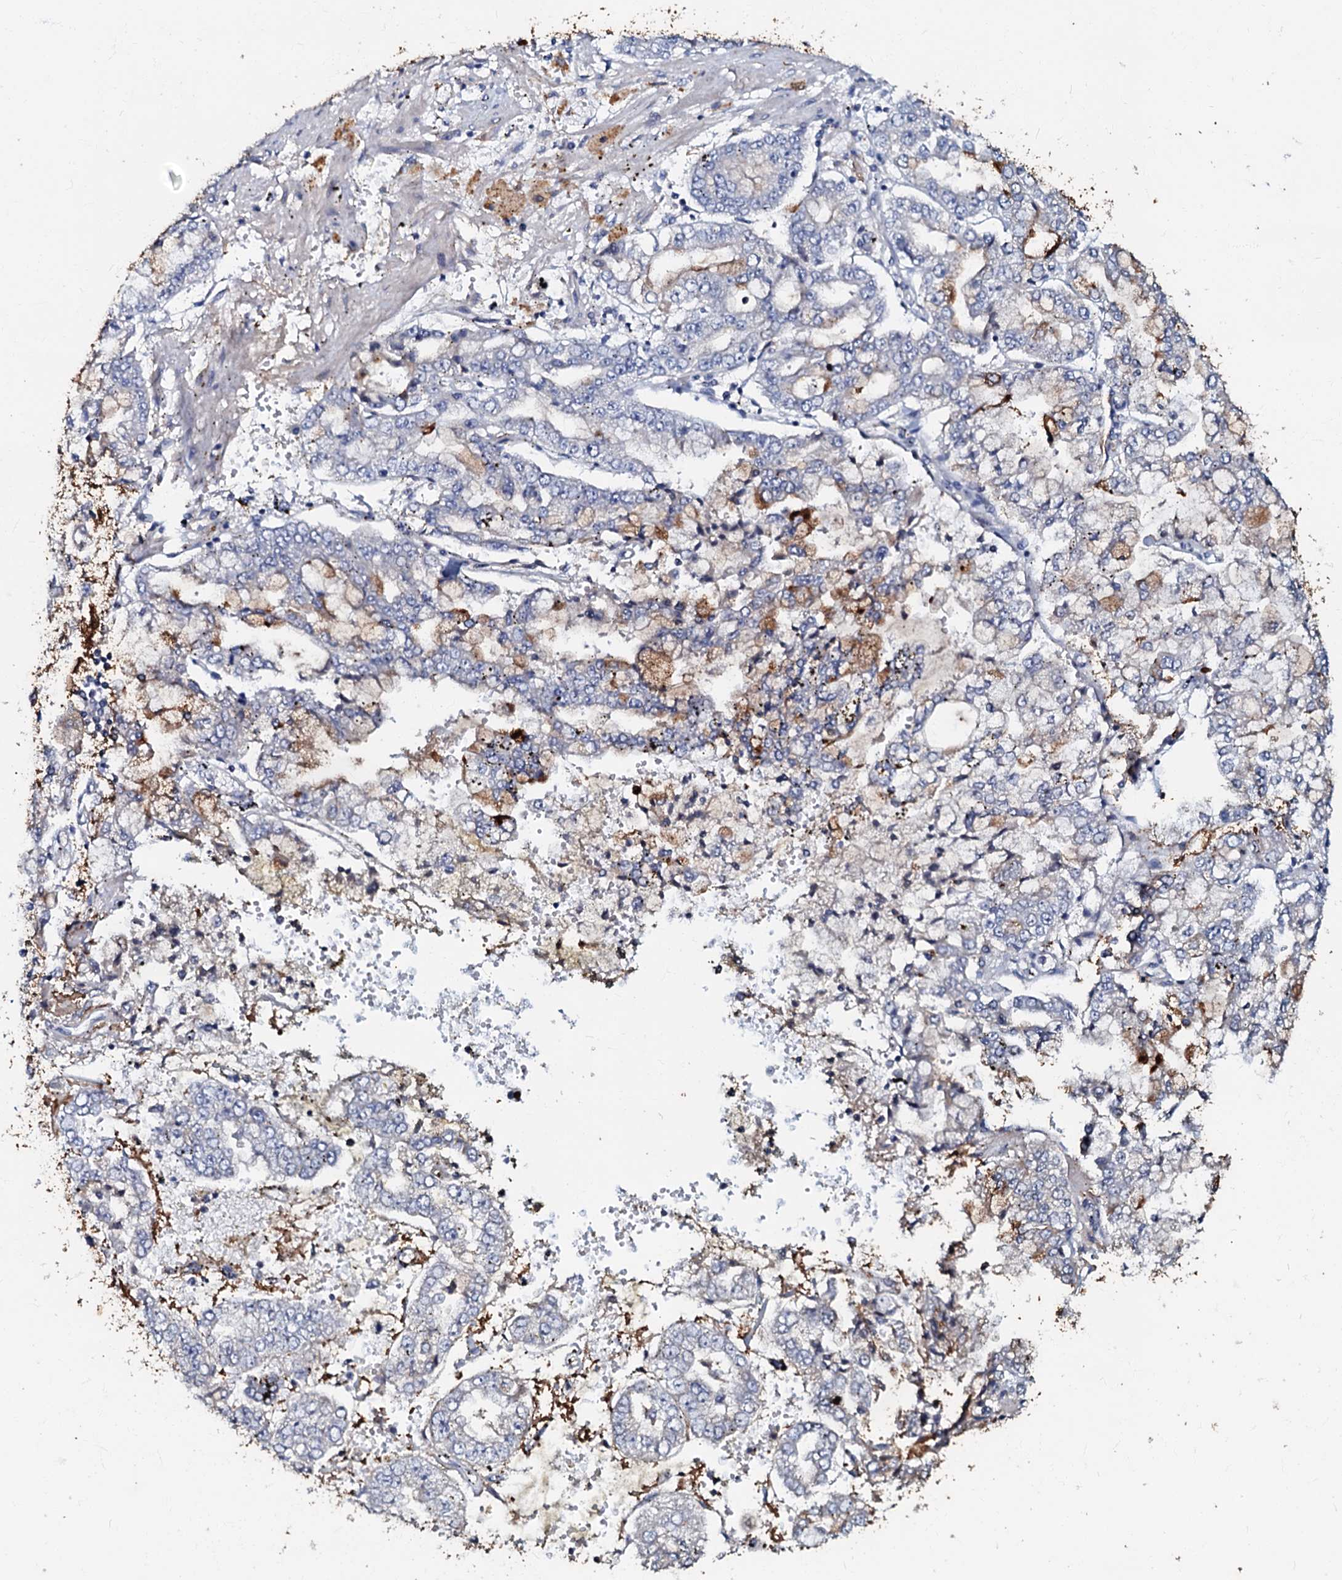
{"staining": {"intensity": "negative", "quantity": "none", "location": "none"}, "tissue": "stomach cancer", "cell_type": "Tumor cells", "image_type": "cancer", "snomed": [{"axis": "morphology", "description": "Adenocarcinoma, NOS"}, {"axis": "topography", "description": "Stomach"}], "caption": "IHC micrograph of neoplastic tissue: stomach cancer (adenocarcinoma) stained with DAB demonstrates no significant protein positivity in tumor cells.", "gene": "MANSC4", "patient": {"sex": "male", "age": 76}}